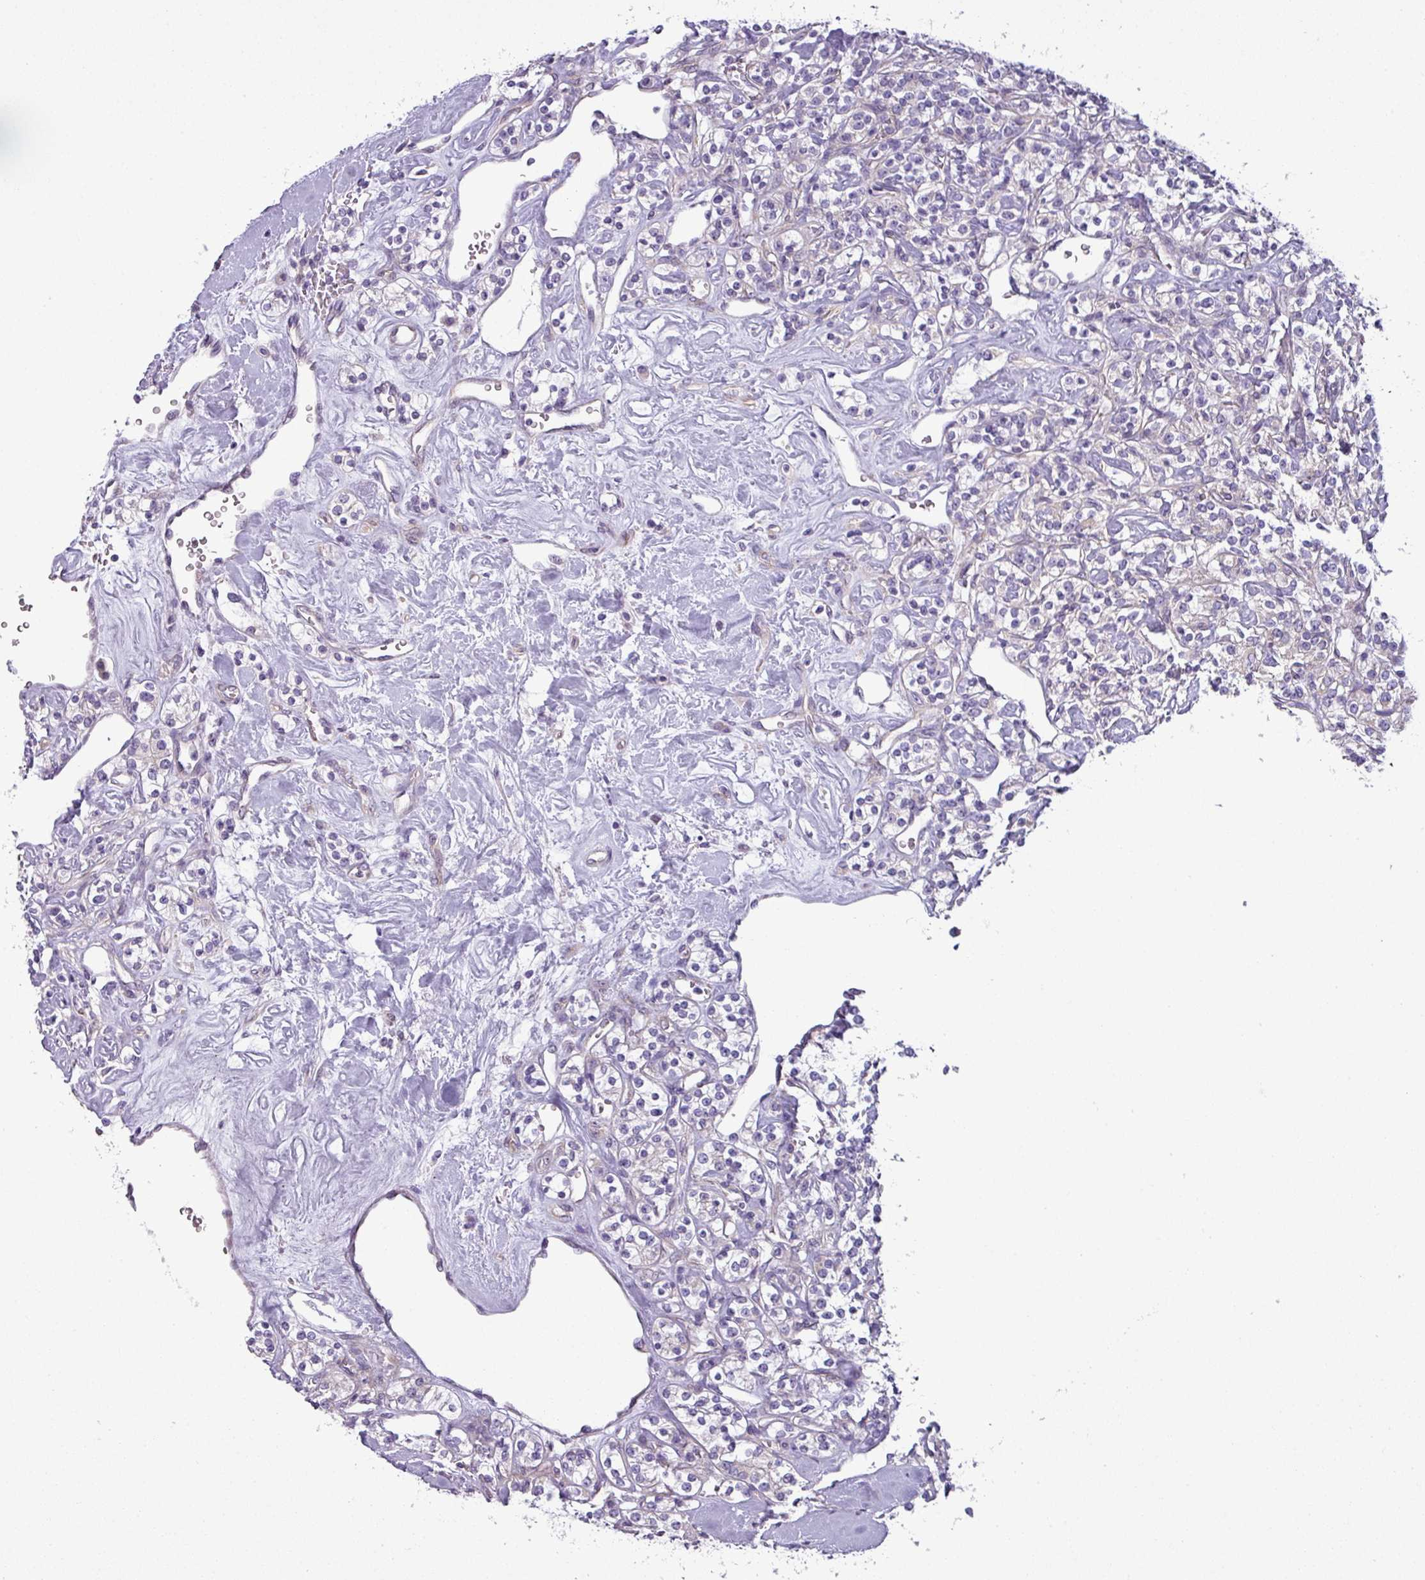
{"staining": {"intensity": "weak", "quantity": "<25%", "location": "cytoplasmic/membranous"}, "tissue": "renal cancer", "cell_type": "Tumor cells", "image_type": "cancer", "snomed": [{"axis": "morphology", "description": "Adenocarcinoma, NOS"}, {"axis": "topography", "description": "Kidney"}], "caption": "Micrograph shows no significant protein positivity in tumor cells of renal cancer.", "gene": "TOR1AIP2", "patient": {"sex": "male", "age": 77}}